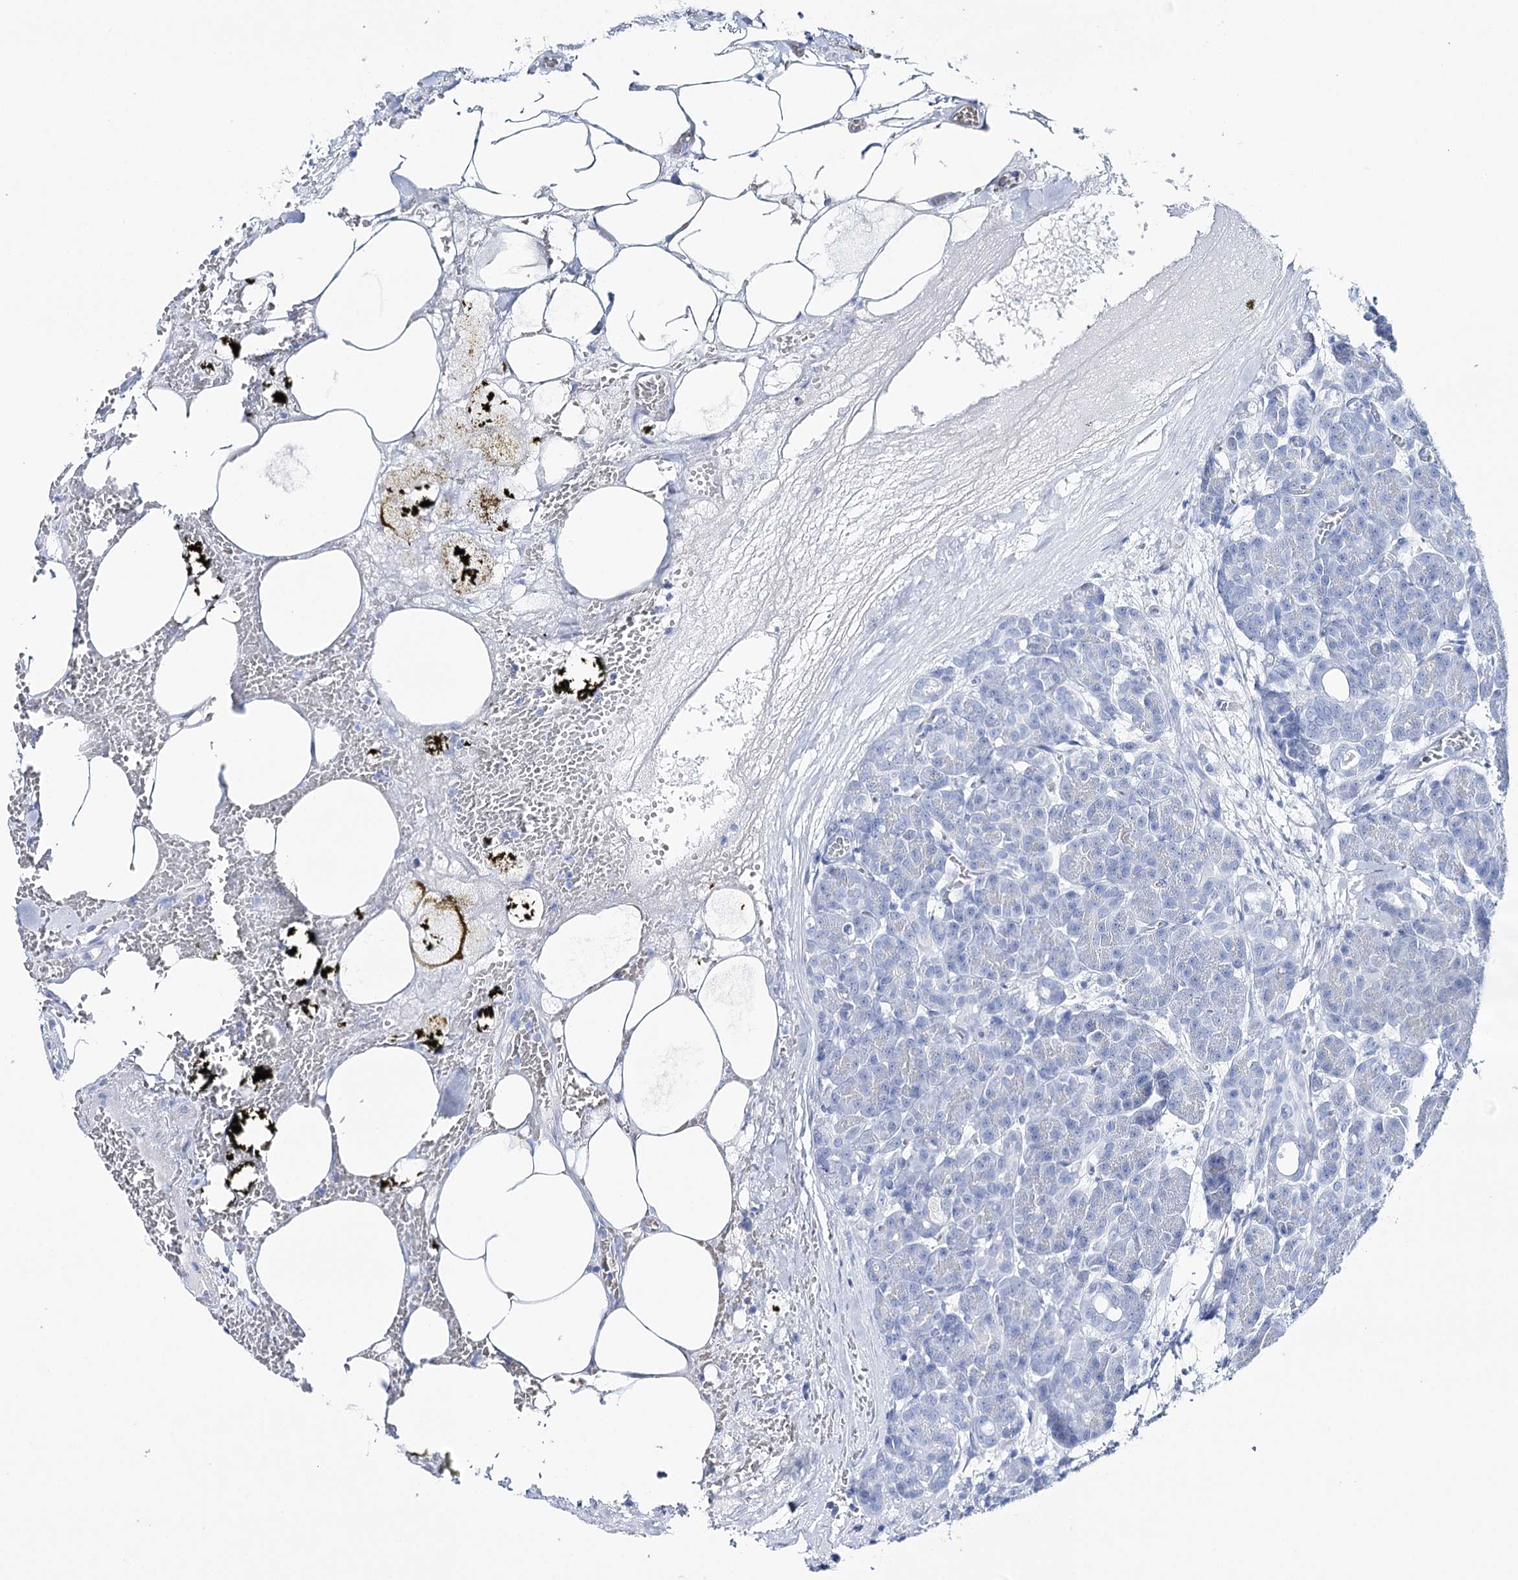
{"staining": {"intensity": "negative", "quantity": "none", "location": "none"}, "tissue": "pancreas", "cell_type": "Exocrine glandular cells", "image_type": "normal", "snomed": [{"axis": "morphology", "description": "Normal tissue, NOS"}, {"axis": "topography", "description": "Pancreas"}], "caption": "Exocrine glandular cells show no significant protein staining in unremarkable pancreas. (DAB immunohistochemistry (IHC) visualized using brightfield microscopy, high magnification).", "gene": "CSN3", "patient": {"sex": "male", "age": 63}}